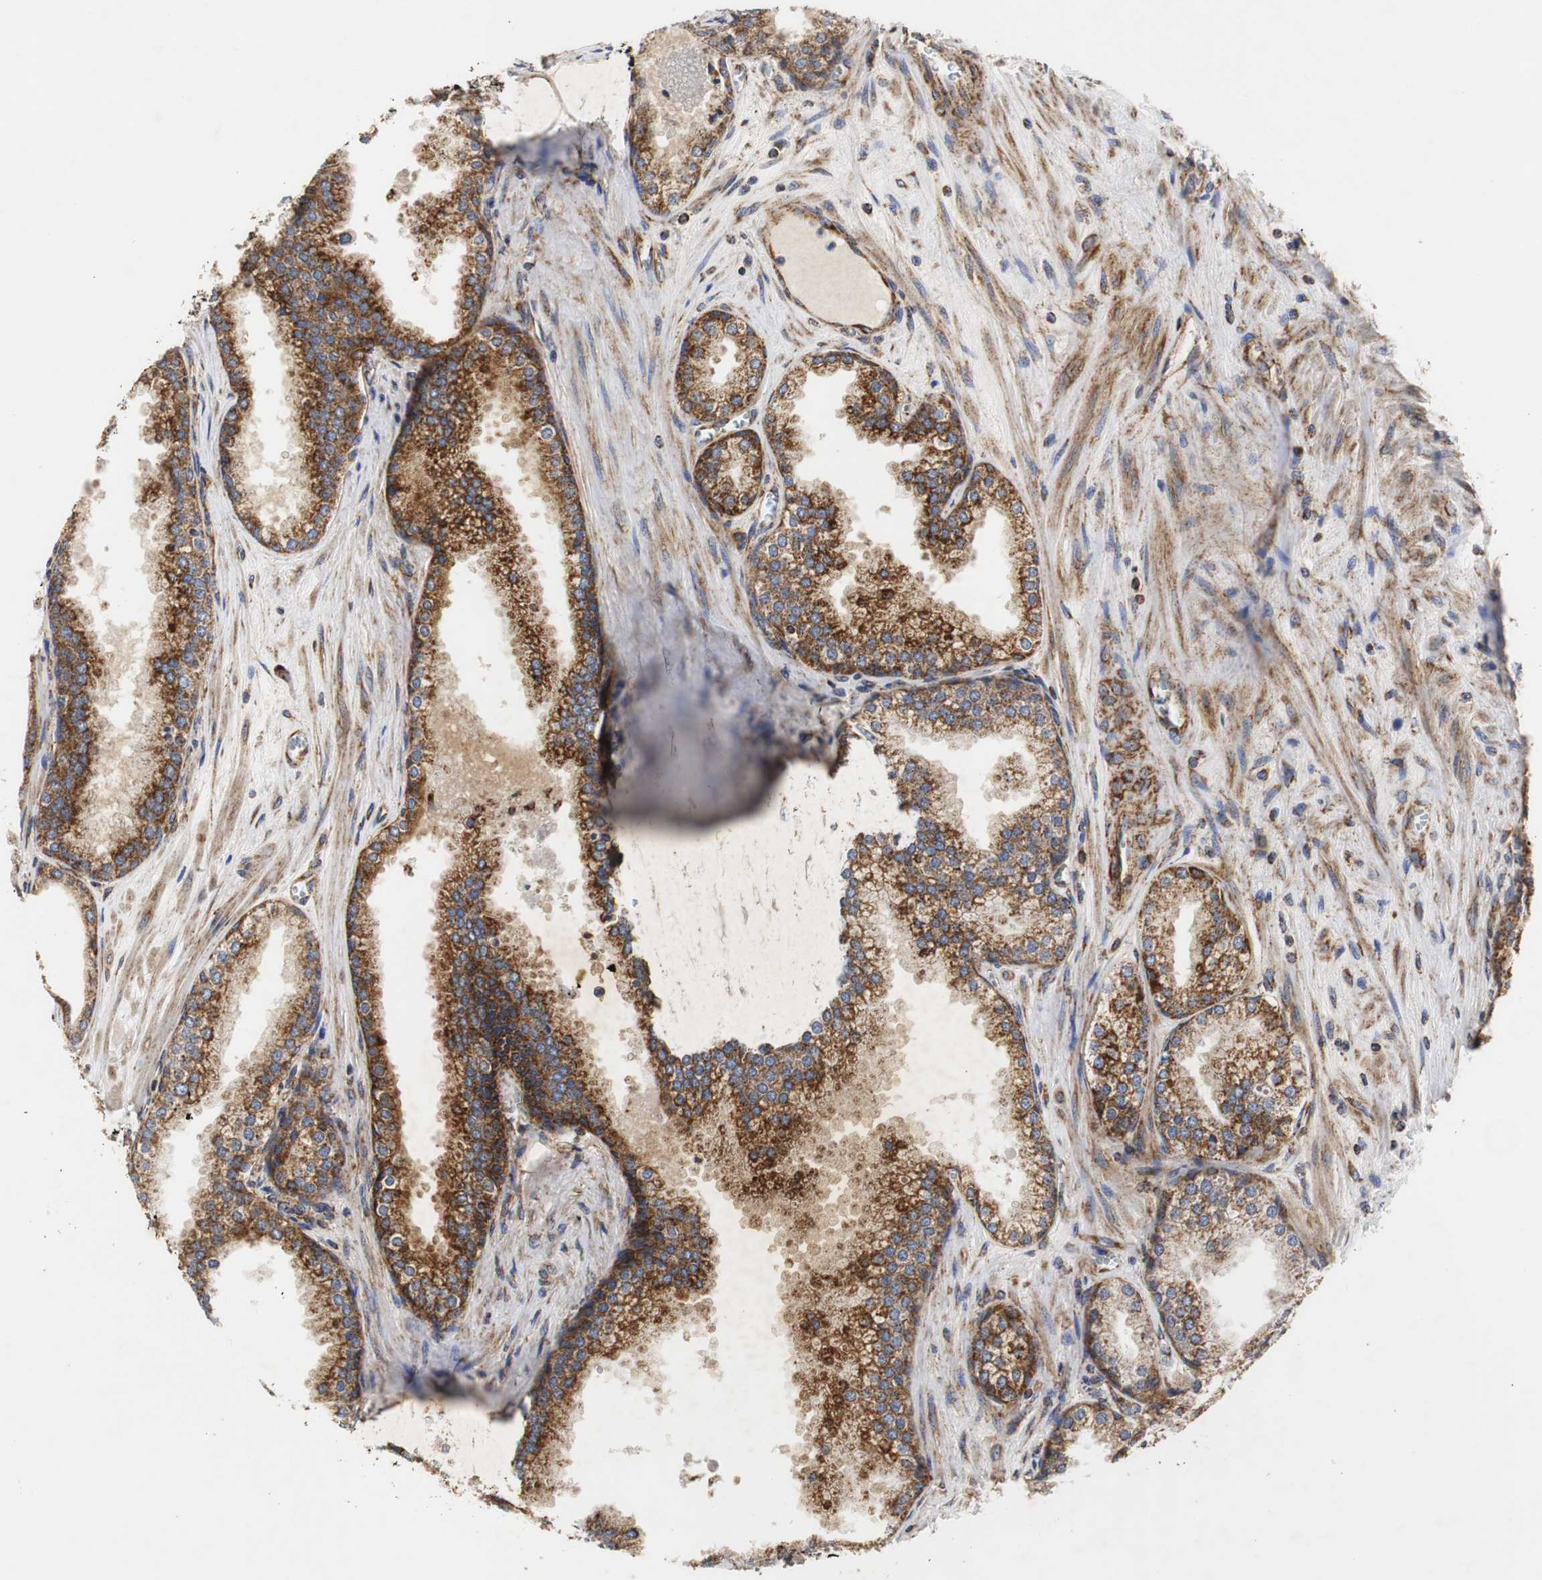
{"staining": {"intensity": "strong", "quantity": ">75%", "location": "cytoplasmic/membranous"}, "tissue": "prostate cancer", "cell_type": "Tumor cells", "image_type": "cancer", "snomed": [{"axis": "morphology", "description": "Adenocarcinoma, Low grade"}, {"axis": "topography", "description": "Prostate"}], "caption": "The histopathology image exhibits staining of prostate low-grade adenocarcinoma, revealing strong cytoplasmic/membranous protein expression (brown color) within tumor cells. The staining was performed using DAB (3,3'-diaminobenzidine) to visualize the protein expression in brown, while the nuclei were stained in blue with hematoxylin (Magnification: 20x).", "gene": "HSD17B10", "patient": {"sex": "male", "age": 60}}